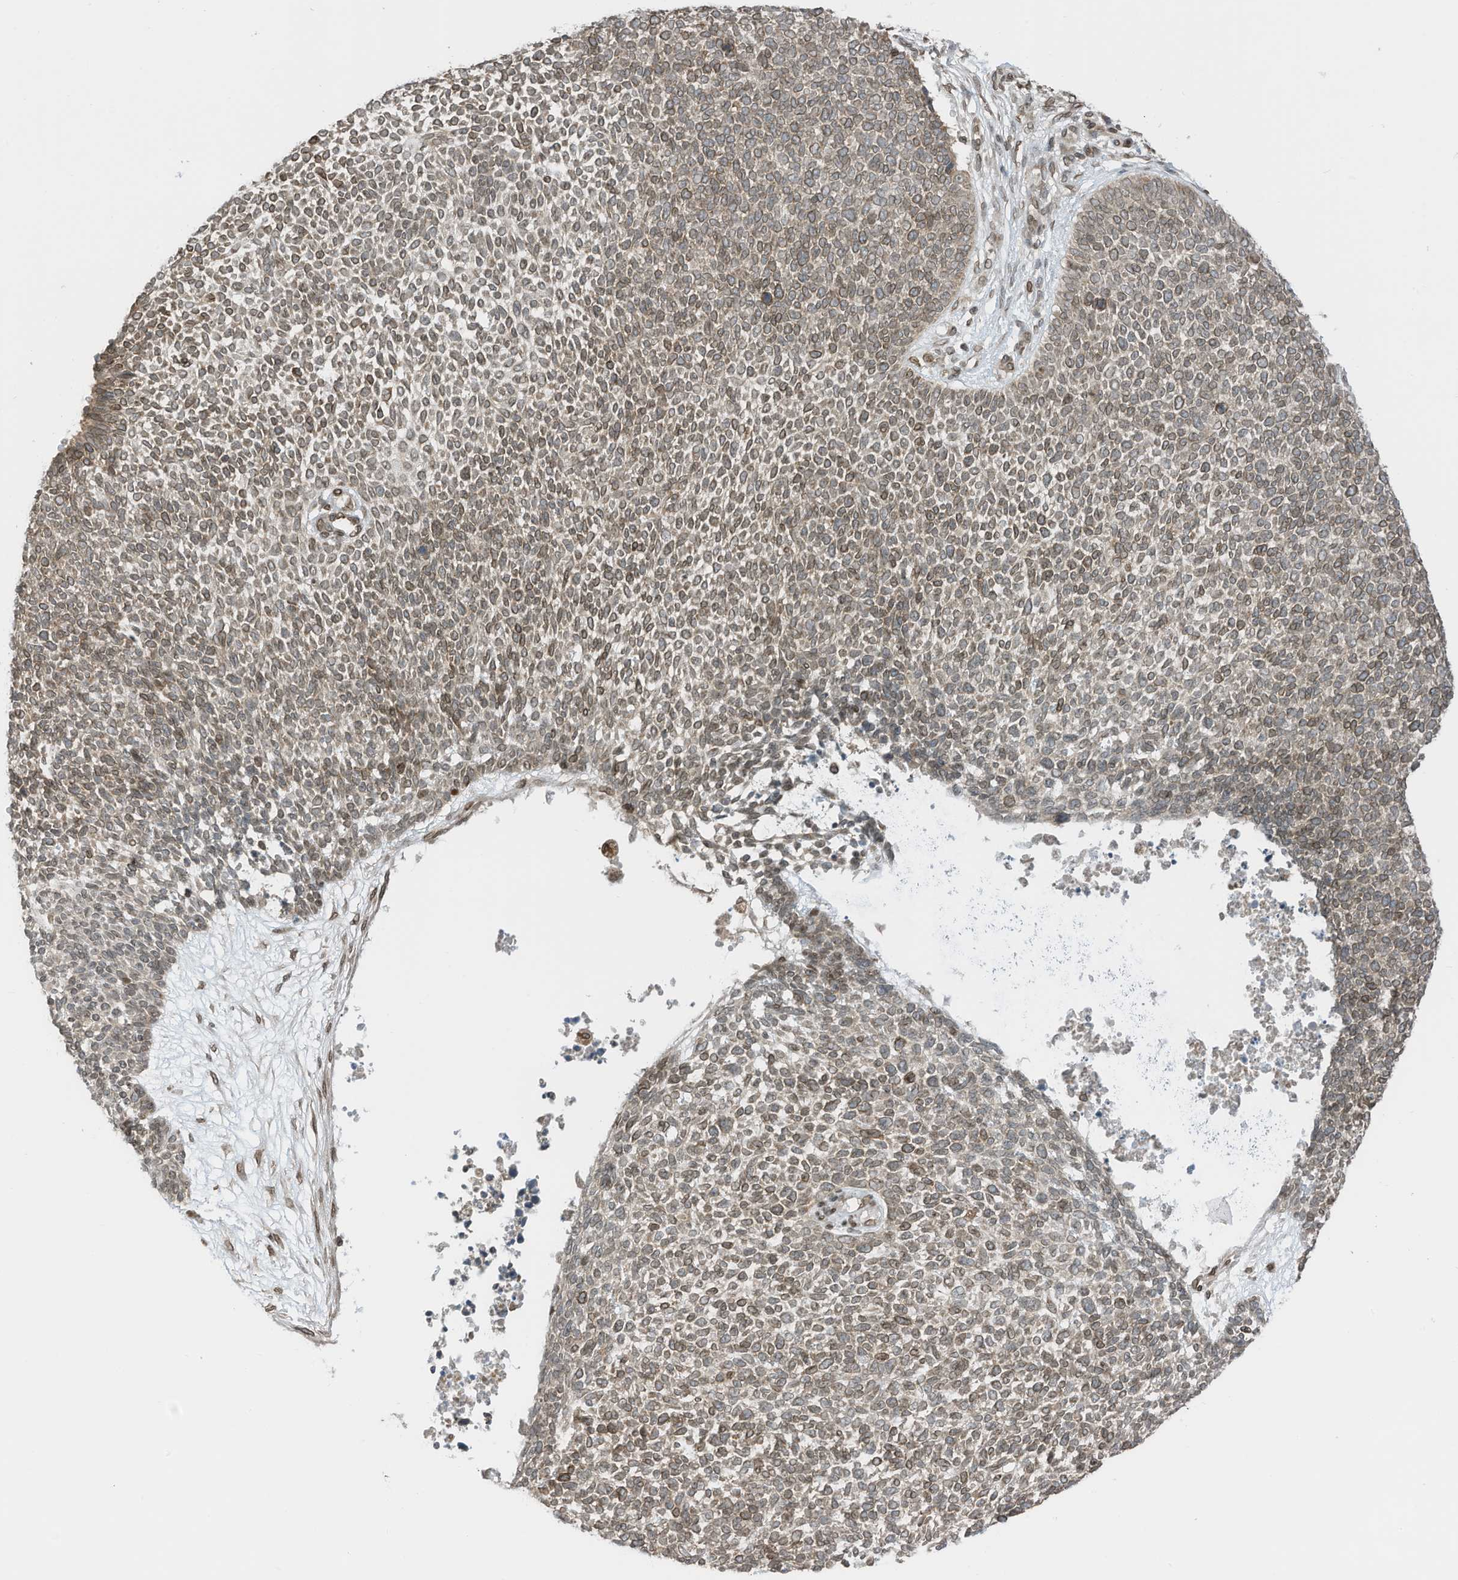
{"staining": {"intensity": "moderate", "quantity": "25%-75%", "location": "cytoplasmic/membranous,nuclear"}, "tissue": "skin cancer", "cell_type": "Tumor cells", "image_type": "cancer", "snomed": [{"axis": "morphology", "description": "Basal cell carcinoma"}, {"axis": "topography", "description": "Skin"}], "caption": "Protein expression analysis of skin basal cell carcinoma demonstrates moderate cytoplasmic/membranous and nuclear positivity in approximately 25%-75% of tumor cells.", "gene": "RABL3", "patient": {"sex": "female", "age": 84}}